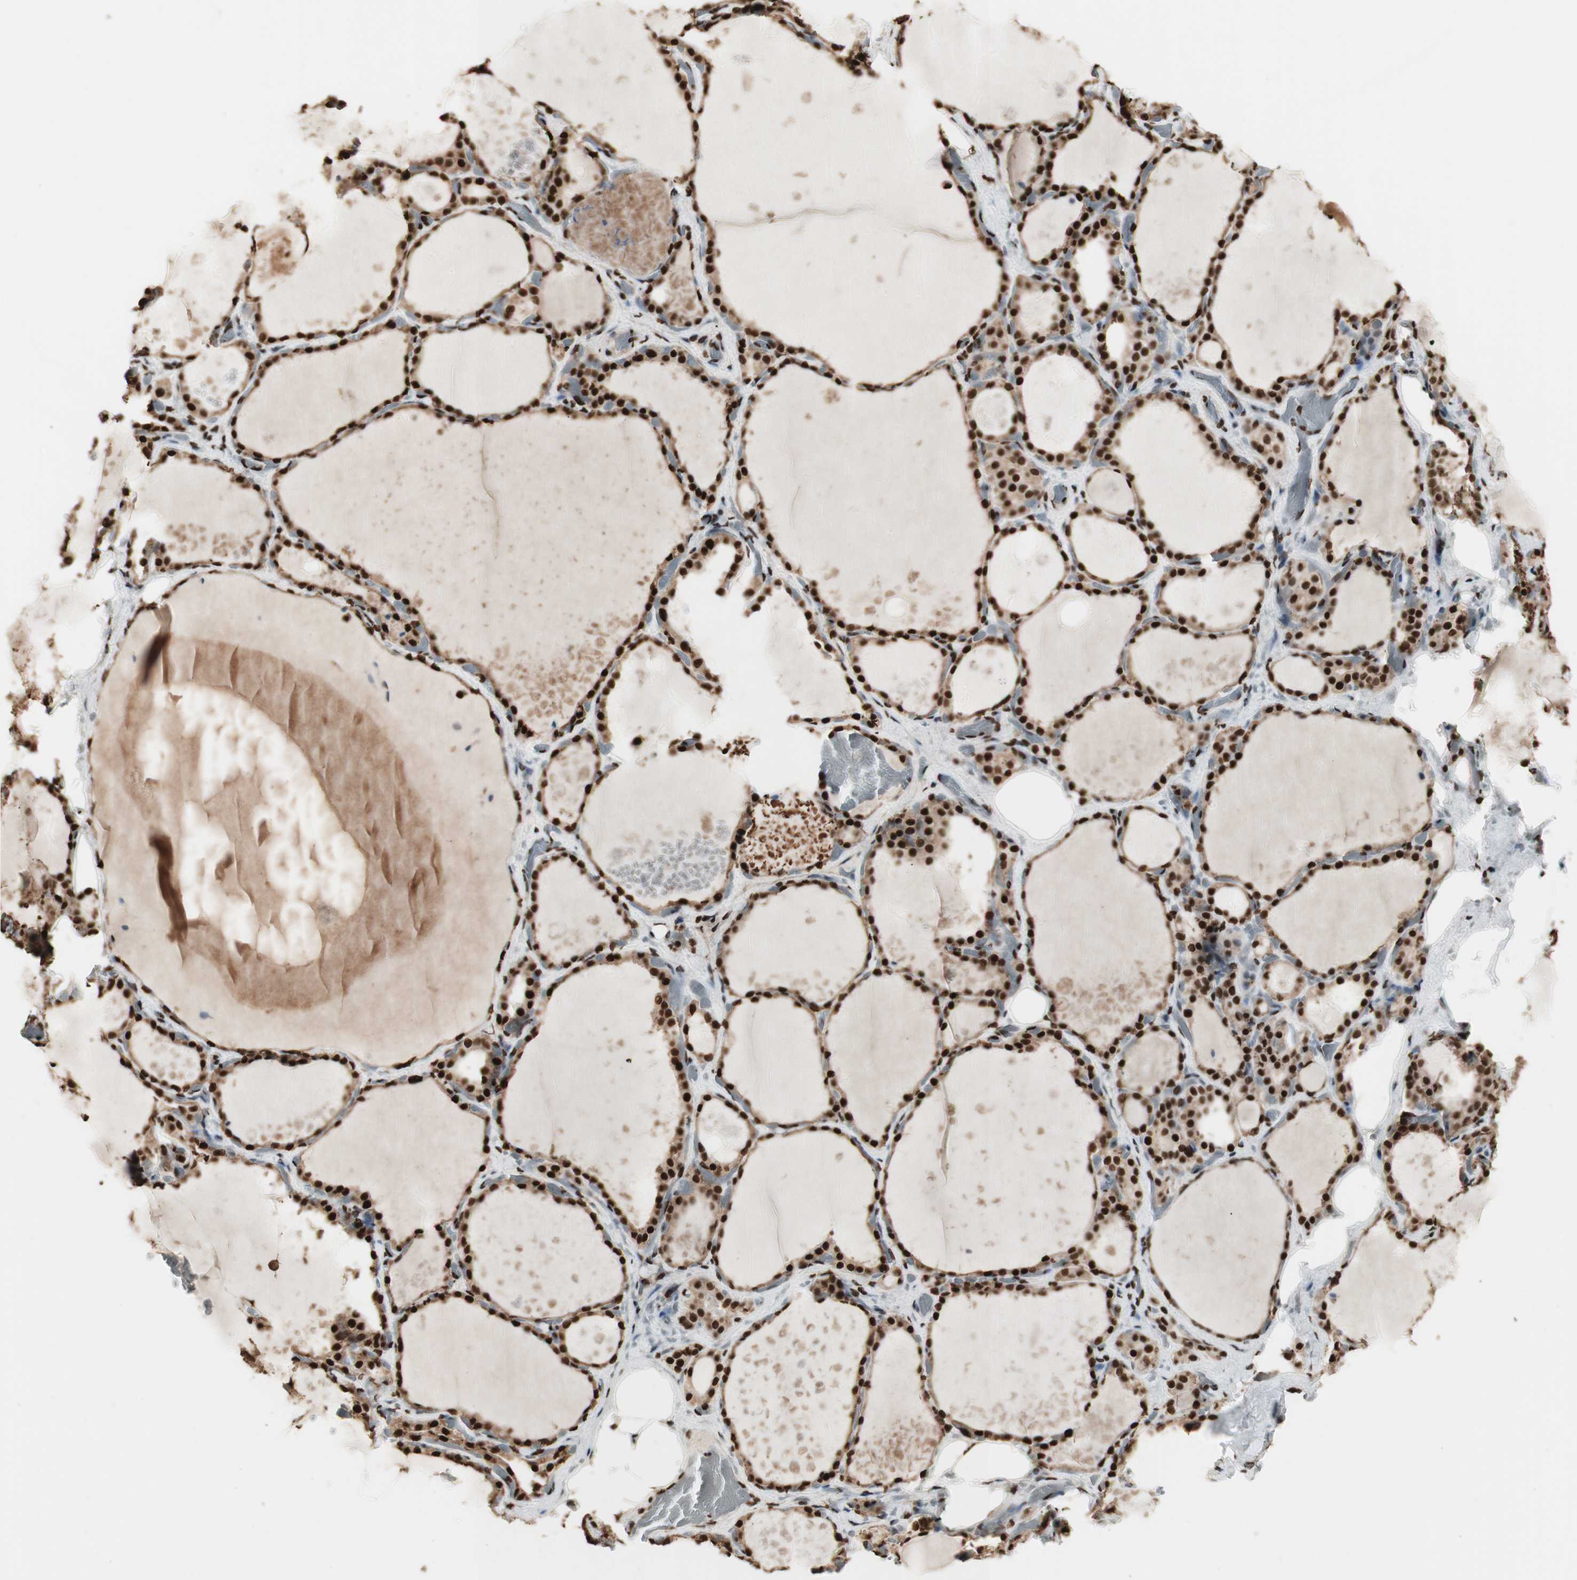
{"staining": {"intensity": "strong", "quantity": ">75%", "location": "nuclear"}, "tissue": "thyroid gland", "cell_type": "Glandular cells", "image_type": "normal", "snomed": [{"axis": "morphology", "description": "Normal tissue, NOS"}, {"axis": "topography", "description": "Thyroid gland"}], "caption": "Immunohistochemistry staining of unremarkable thyroid gland, which demonstrates high levels of strong nuclear positivity in approximately >75% of glandular cells indicating strong nuclear protein positivity. The staining was performed using DAB (3,3'-diaminobenzidine) (brown) for protein detection and nuclei were counterstained in hematoxylin (blue).", "gene": "HNRNPA2B1", "patient": {"sex": "male", "age": 61}}